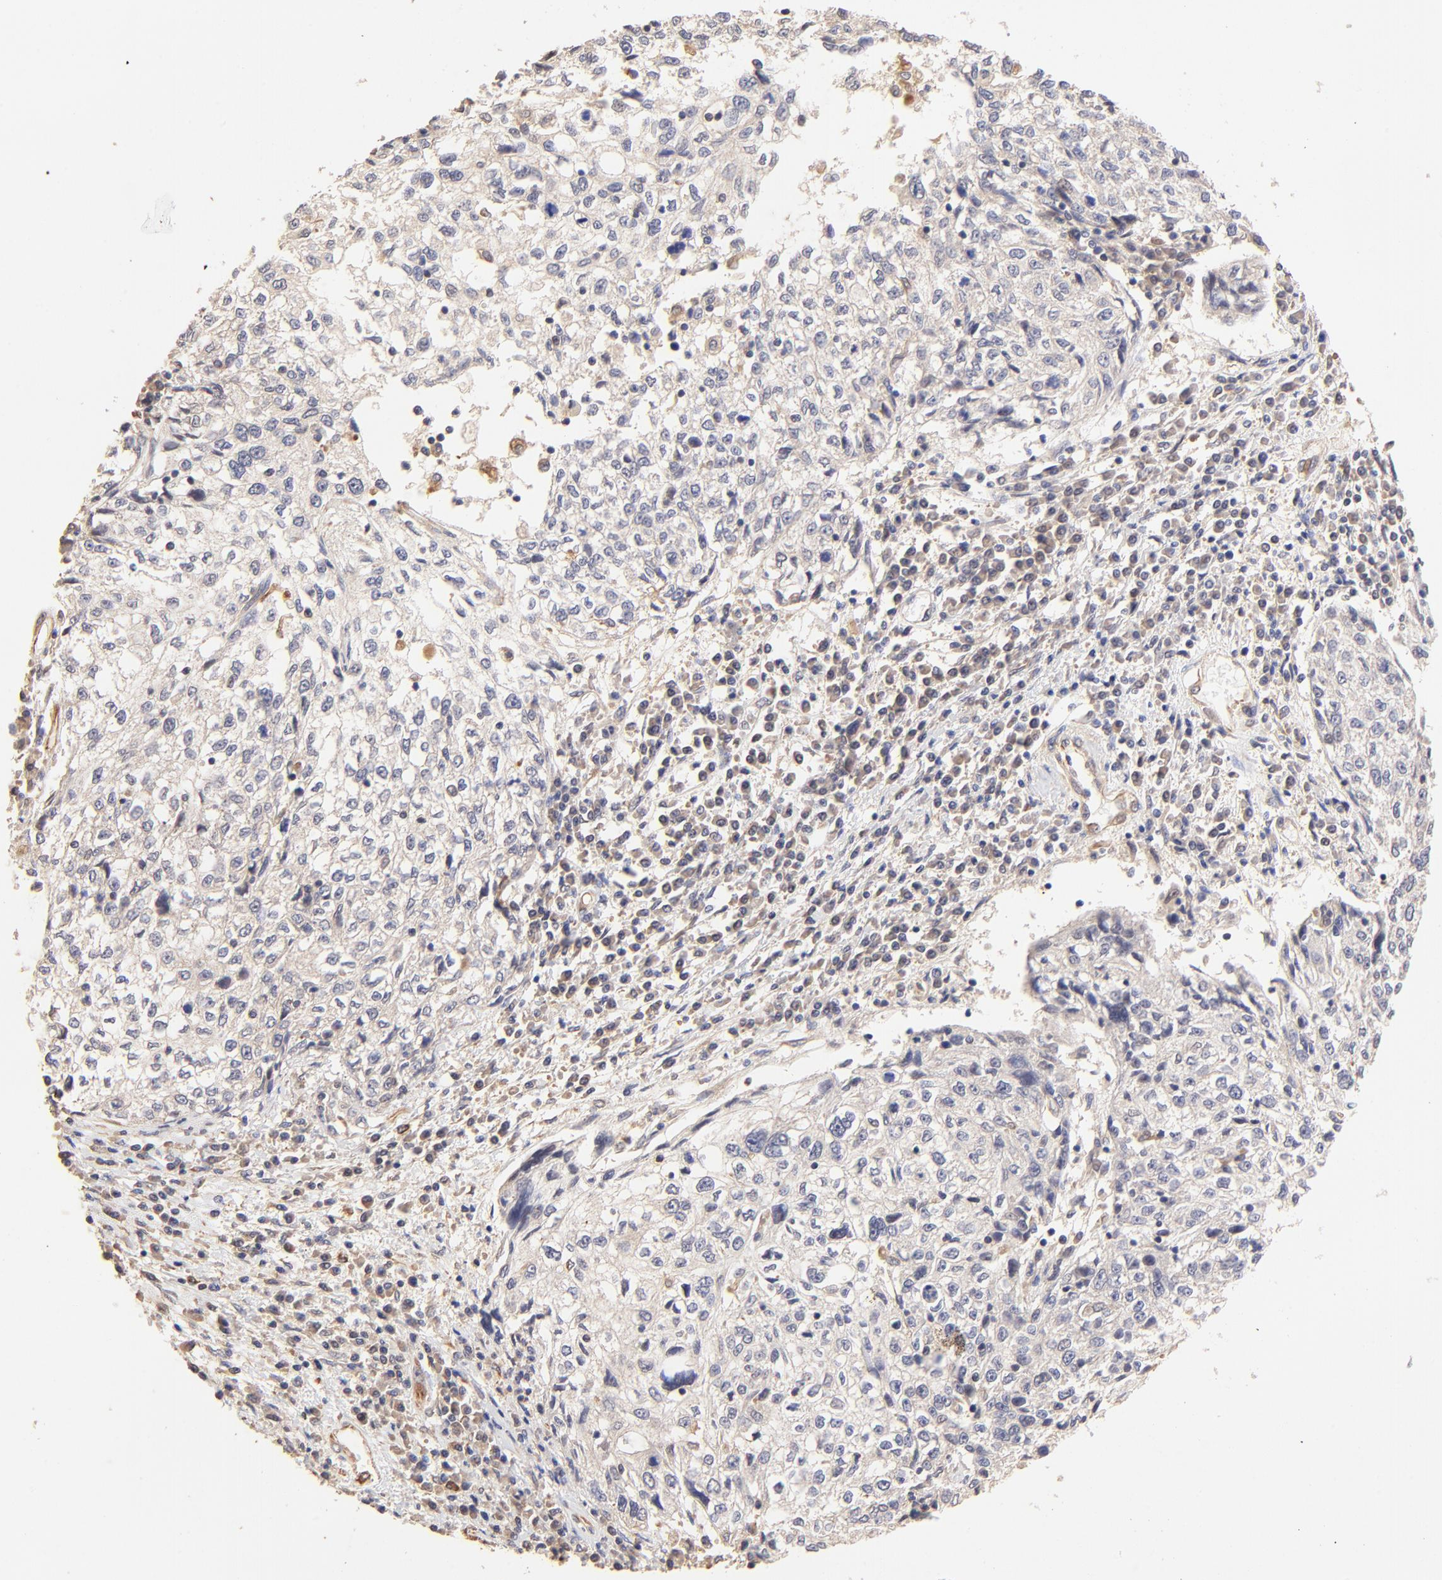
{"staining": {"intensity": "weak", "quantity": ">75%", "location": "cytoplasmic/membranous"}, "tissue": "cervical cancer", "cell_type": "Tumor cells", "image_type": "cancer", "snomed": [{"axis": "morphology", "description": "Squamous cell carcinoma, NOS"}, {"axis": "topography", "description": "Cervix"}], "caption": "Immunohistochemical staining of human squamous cell carcinoma (cervical) demonstrates low levels of weak cytoplasmic/membranous protein staining in about >75% of tumor cells. The protein is shown in brown color, while the nuclei are stained blue.", "gene": "TNFAIP3", "patient": {"sex": "female", "age": 57}}